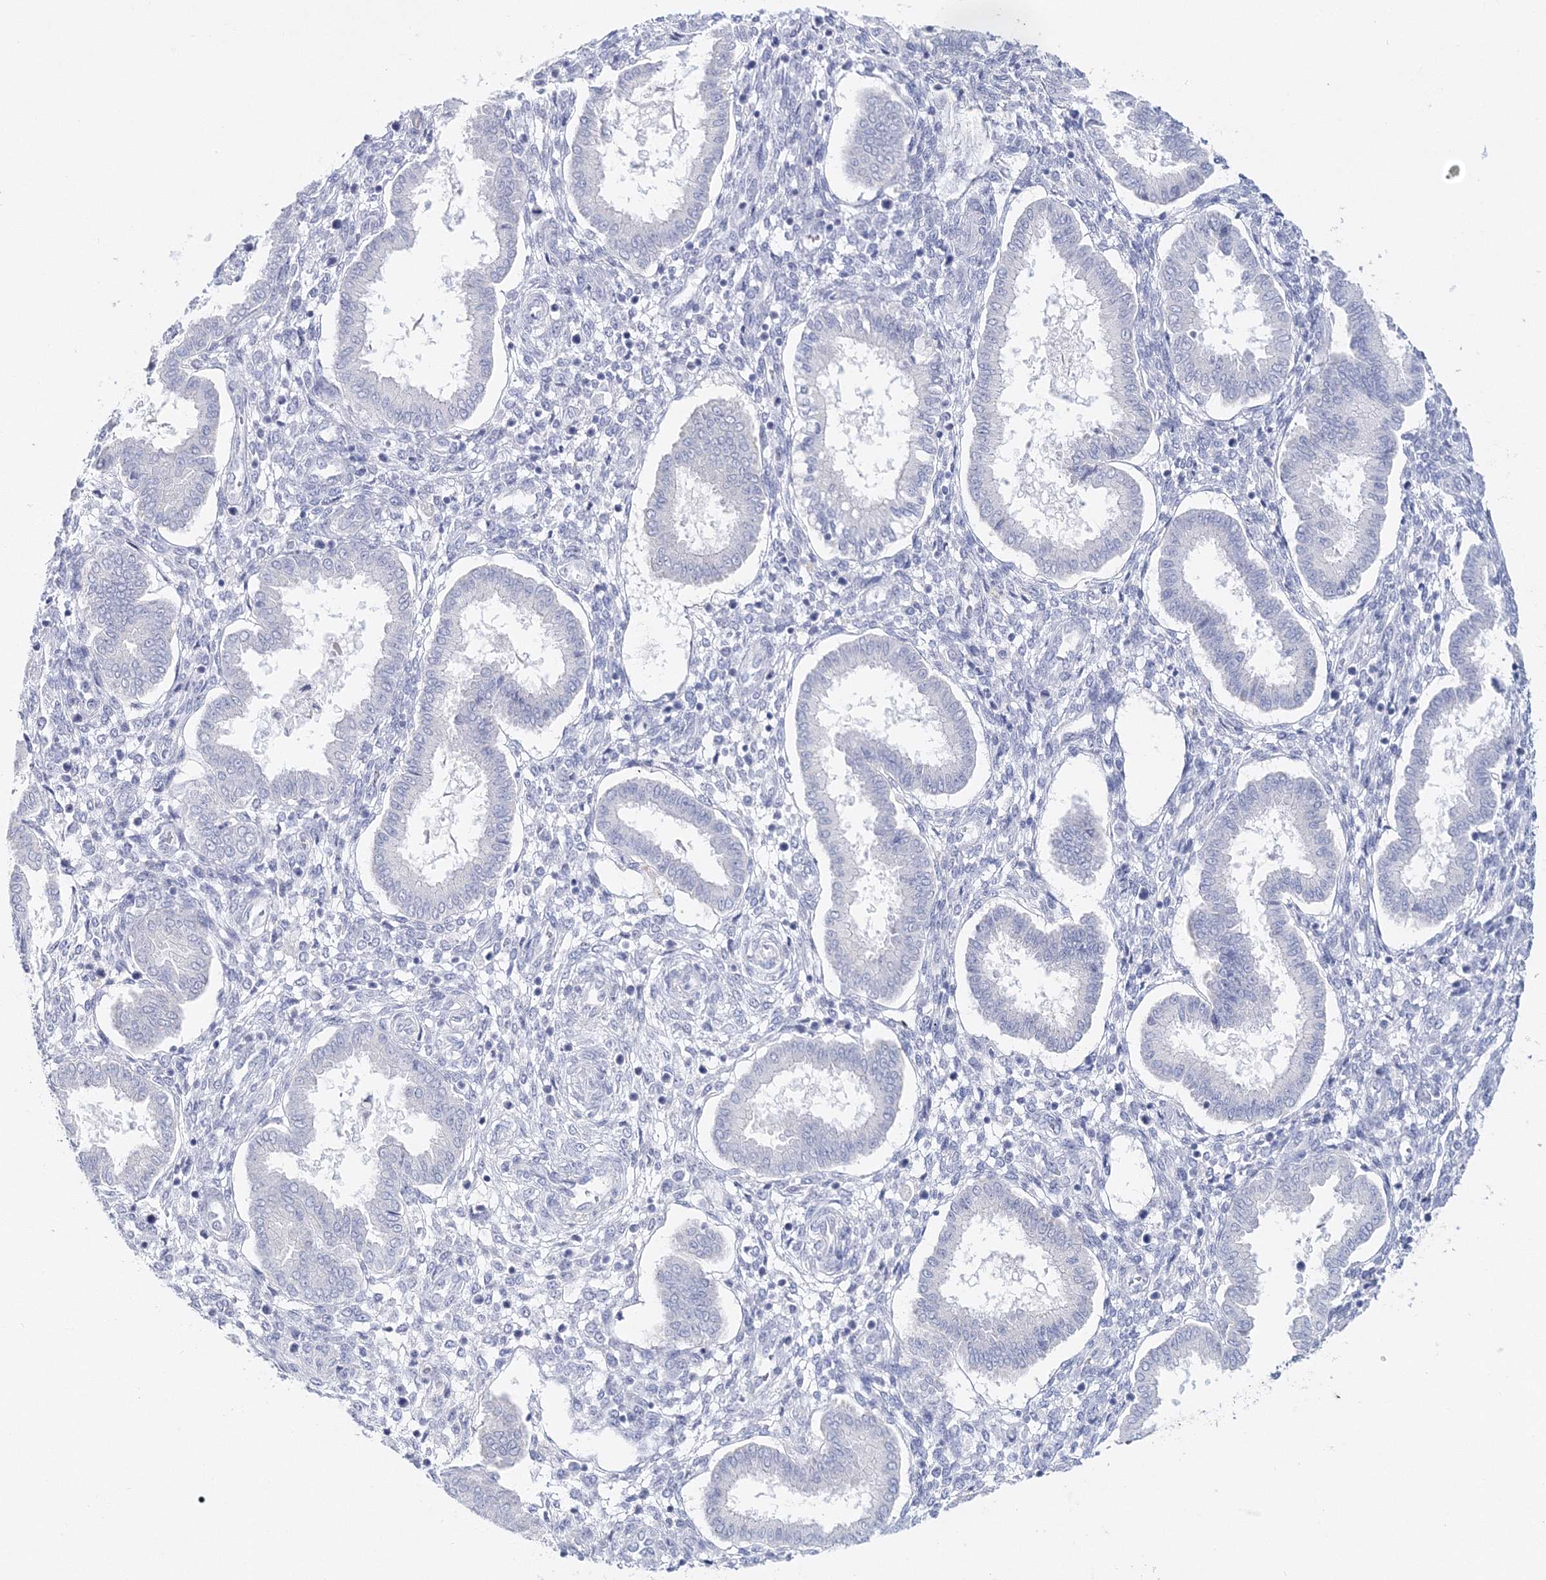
{"staining": {"intensity": "negative", "quantity": "none", "location": "none"}, "tissue": "endometrium", "cell_type": "Cells in endometrial stroma", "image_type": "normal", "snomed": [{"axis": "morphology", "description": "Normal tissue, NOS"}, {"axis": "topography", "description": "Endometrium"}], "caption": "This is an immunohistochemistry histopathology image of benign endometrium. There is no positivity in cells in endometrial stroma.", "gene": "MYOZ2", "patient": {"sex": "female", "age": 24}}